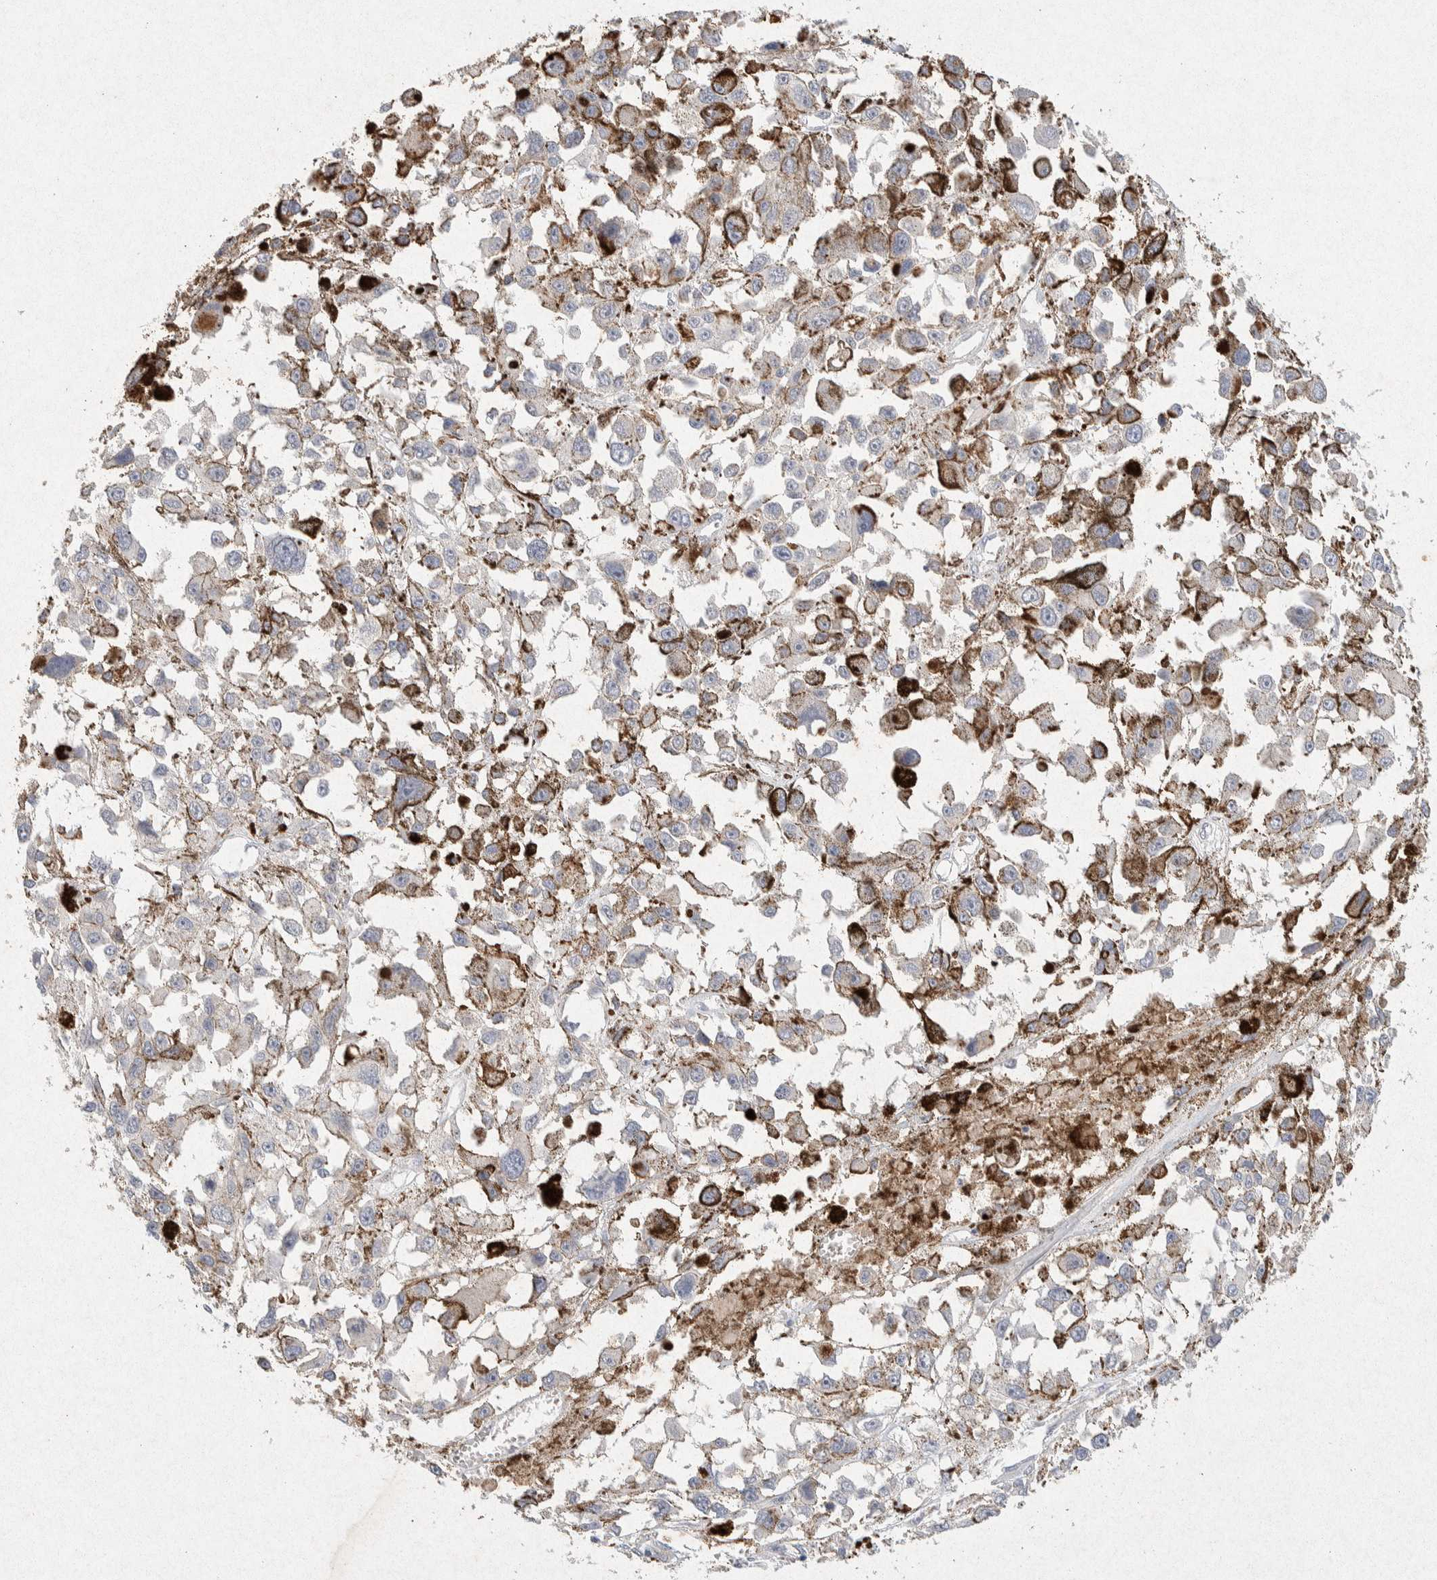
{"staining": {"intensity": "negative", "quantity": "none", "location": "none"}, "tissue": "melanoma", "cell_type": "Tumor cells", "image_type": "cancer", "snomed": [{"axis": "morphology", "description": "Malignant melanoma, Metastatic site"}, {"axis": "topography", "description": "Lymph node"}], "caption": "This is a image of immunohistochemistry (IHC) staining of malignant melanoma (metastatic site), which shows no positivity in tumor cells.", "gene": "GNAI1", "patient": {"sex": "male", "age": 59}}